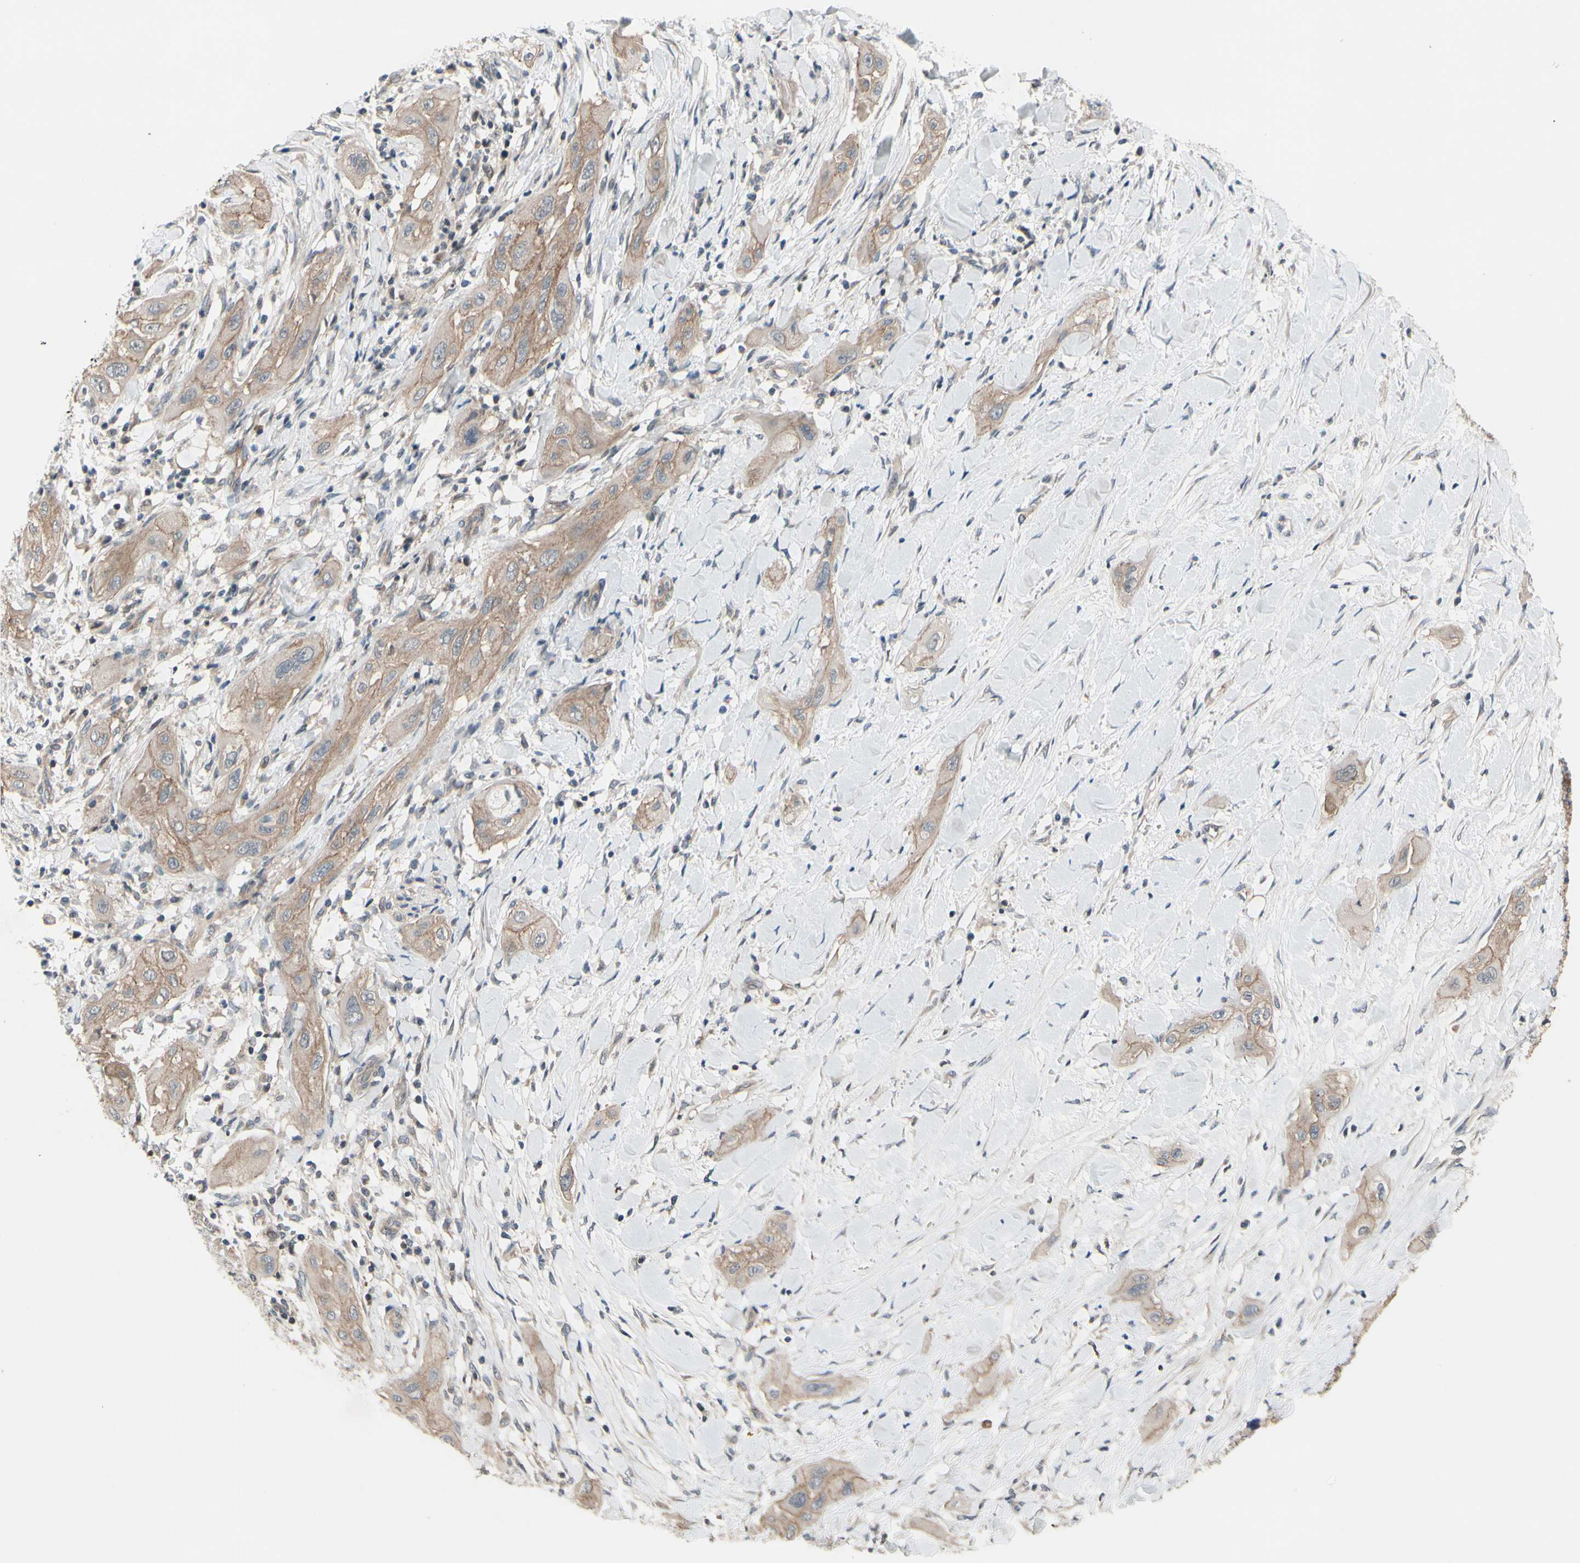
{"staining": {"intensity": "weak", "quantity": ">75%", "location": "cytoplasmic/membranous"}, "tissue": "lung cancer", "cell_type": "Tumor cells", "image_type": "cancer", "snomed": [{"axis": "morphology", "description": "Squamous cell carcinoma, NOS"}, {"axis": "topography", "description": "Lung"}], "caption": "Lung cancer stained with DAB (3,3'-diaminobenzidine) immunohistochemistry (IHC) exhibits low levels of weak cytoplasmic/membranous staining in about >75% of tumor cells. The protein of interest is shown in brown color, while the nuclei are stained blue.", "gene": "ICAM5", "patient": {"sex": "female", "age": 47}}